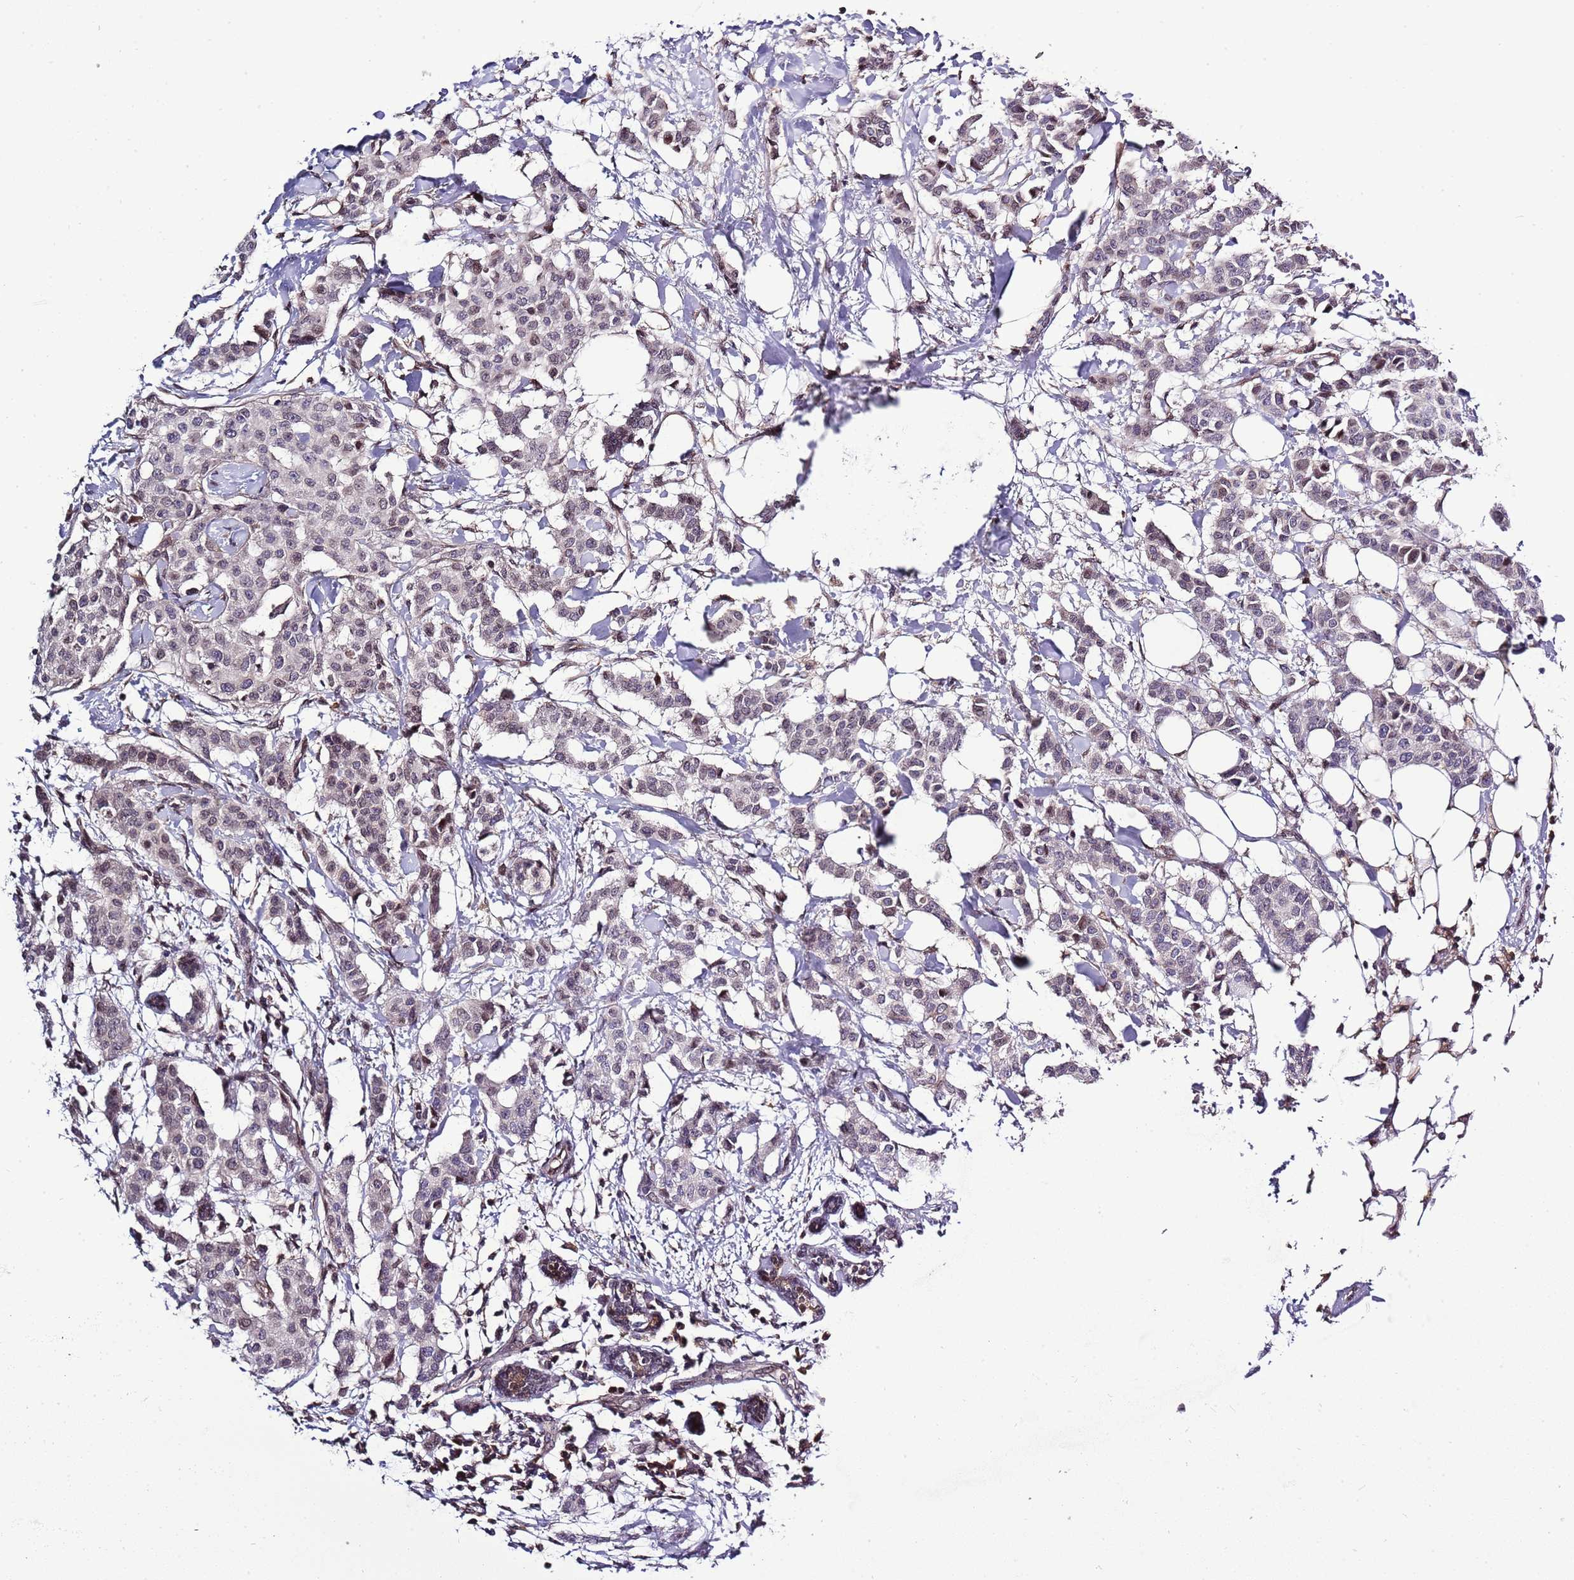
{"staining": {"intensity": "weak", "quantity": "<25%", "location": "nuclear"}, "tissue": "breast cancer", "cell_type": "Tumor cells", "image_type": "cancer", "snomed": [{"axis": "morphology", "description": "Duct carcinoma"}, {"axis": "topography", "description": "Breast"}], "caption": "Immunohistochemistry (IHC) of infiltrating ductal carcinoma (breast) reveals no positivity in tumor cells.", "gene": "ZNF665", "patient": {"sex": "female", "age": 40}}